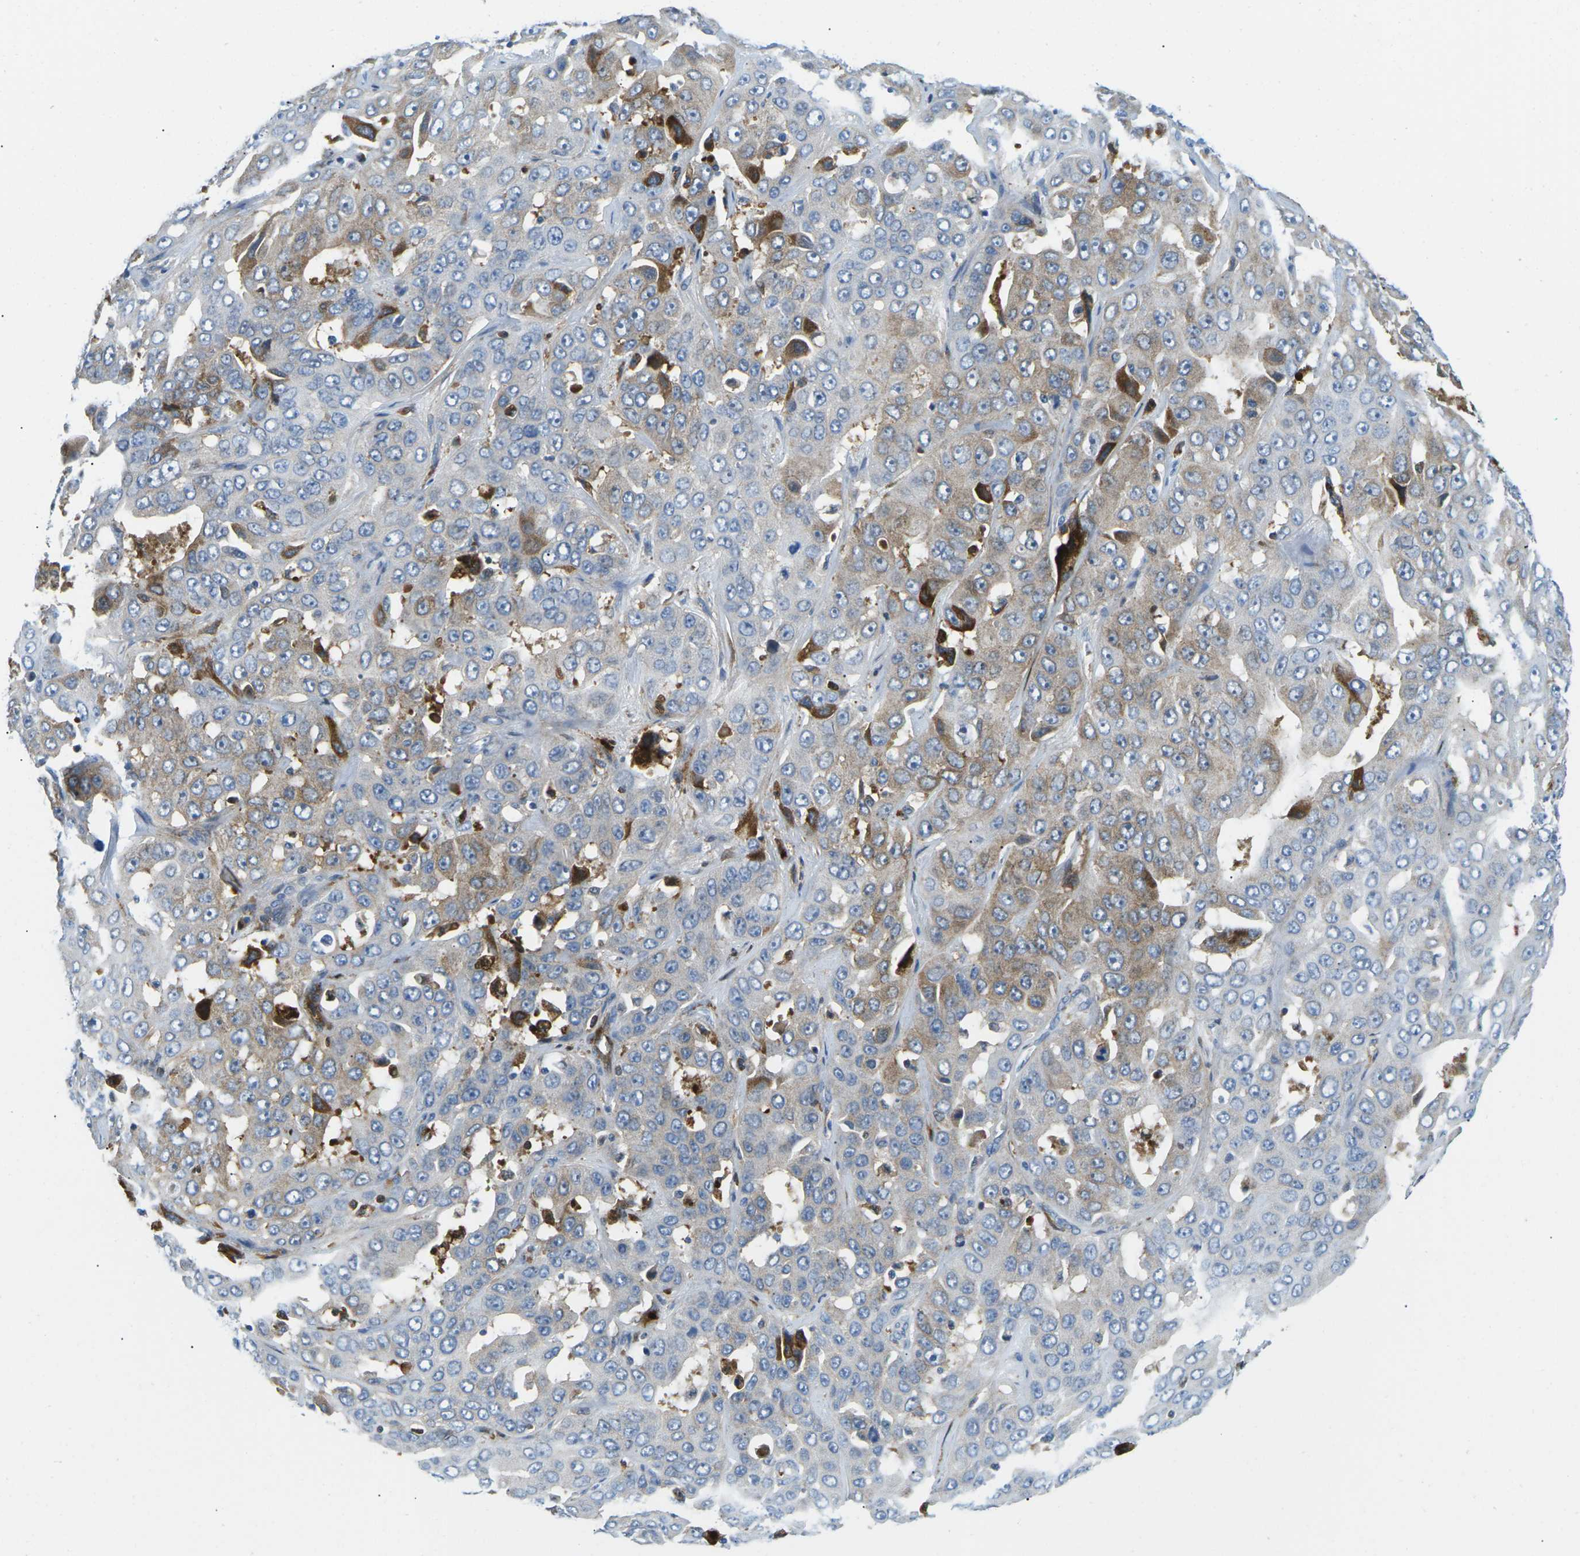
{"staining": {"intensity": "moderate", "quantity": "<25%", "location": "cytoplasmic/membranous"}, "tissue": "liver cancer", "cell_type": "Tumor cells", "image_type": "cancer", "snomed": [{"axis": "morphology", "description": "Cholangiocarcinoma"}, {"axis": "topography", "description": "Liver"}], "caption": "IHC histopathology image of human liver cancer stained for a protein (brown), which reveals low levels of moderate cytoplasmic/membranous staining in about <25% of tumor cells.", "gene": "CFB", "patient": {"sex": "female", "age": 52}}